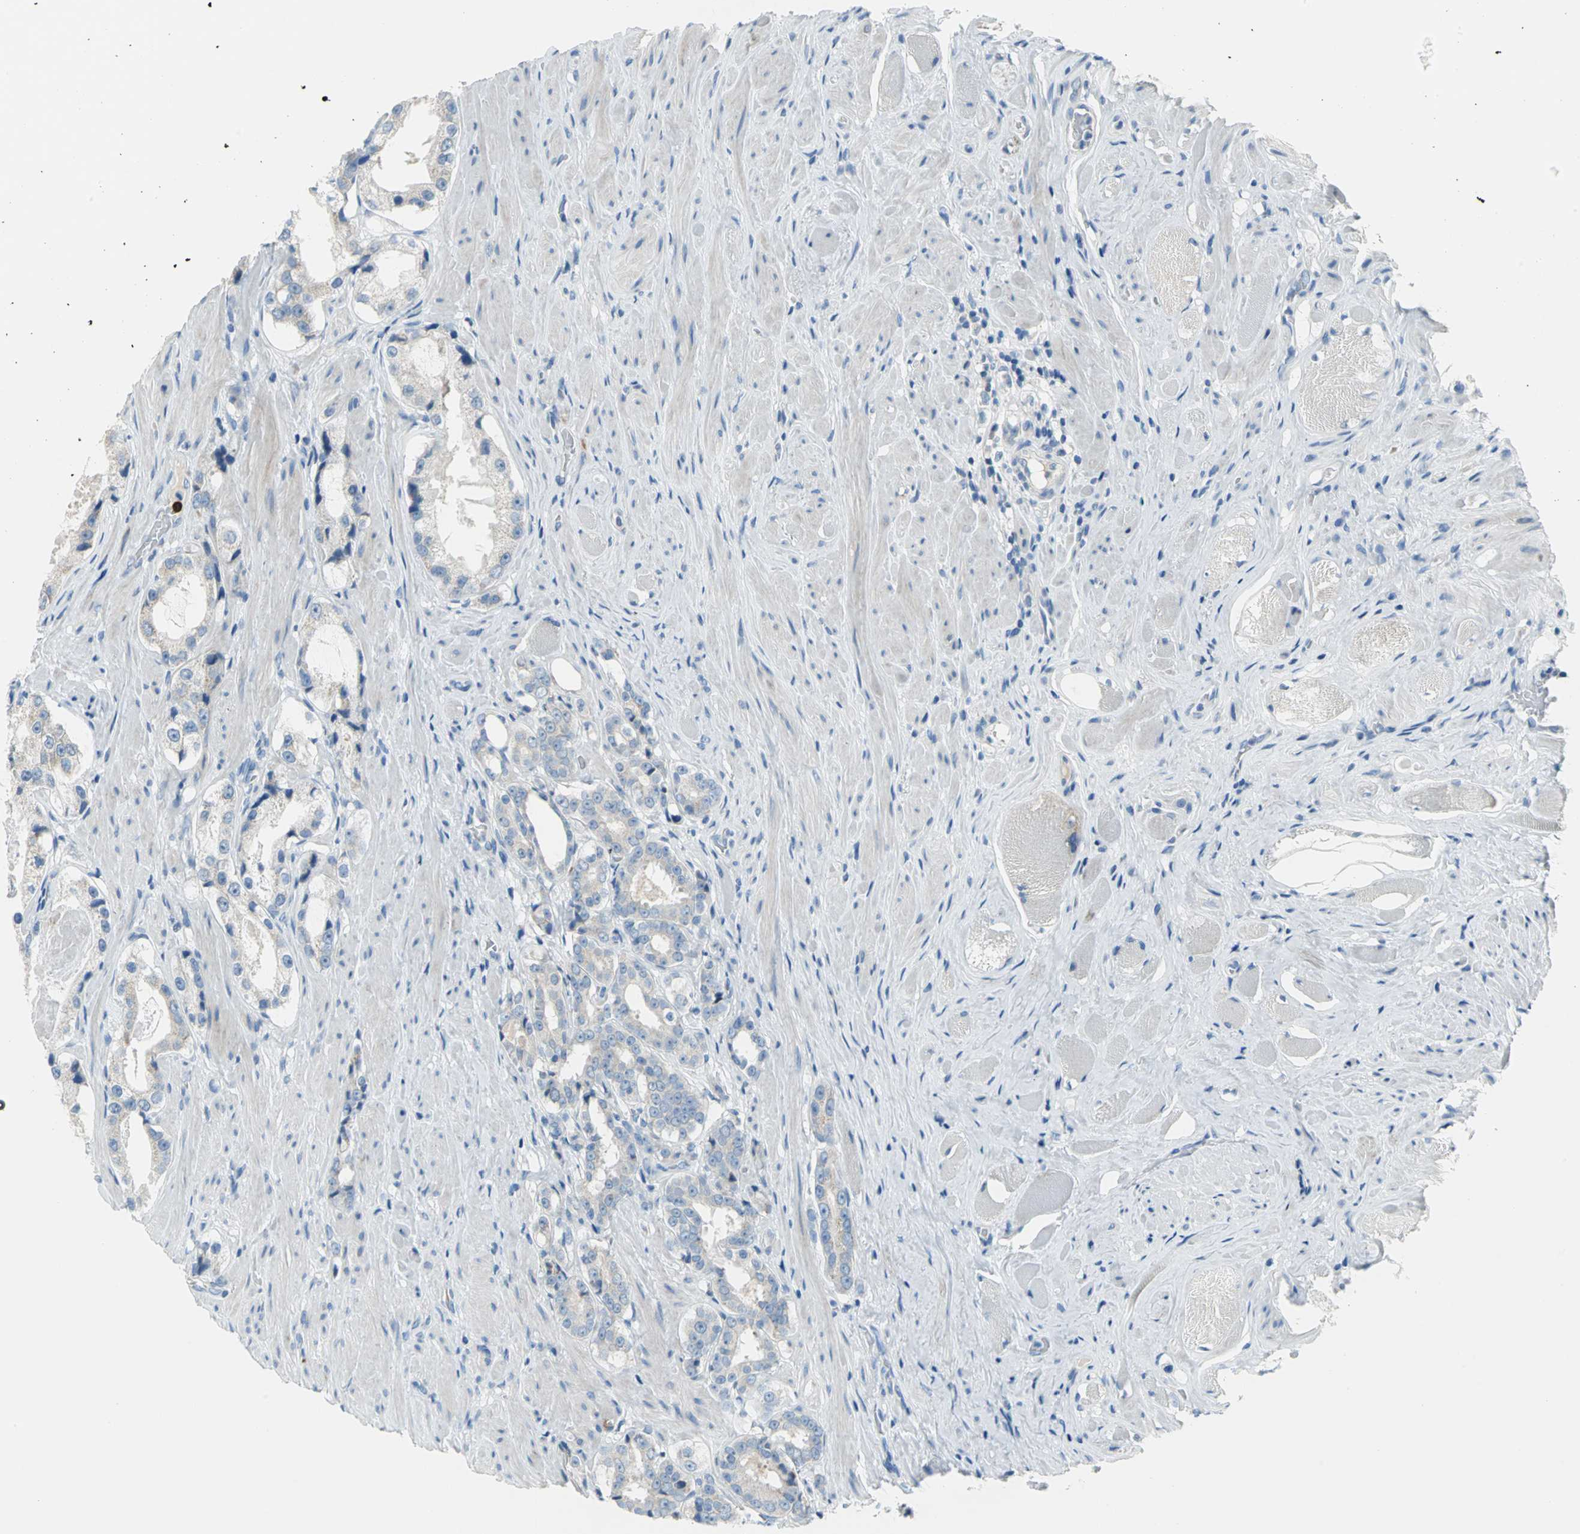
{"staining": {"intensity": "weak", "quantity": "25%-75%", "location": "cytoplasmic/membranous"}, "tissue": "prostate cancer", "cell_type": "Tumor cells", "image_type": "cancer", "snomed": [{"axis": "morphology", "description": "Adenocarcinoma, Medium grade"}, {"axis": "topography", "description": "Prostate"}], "caption": "Brown immunohistochemical staining in human prostate cancer demonstrates weak cytoplasmic/membranous positivity in about 25%-75% of tumor cells.", "gene": "ALOX15", "patient": {"sex": "male", "age": 60}}